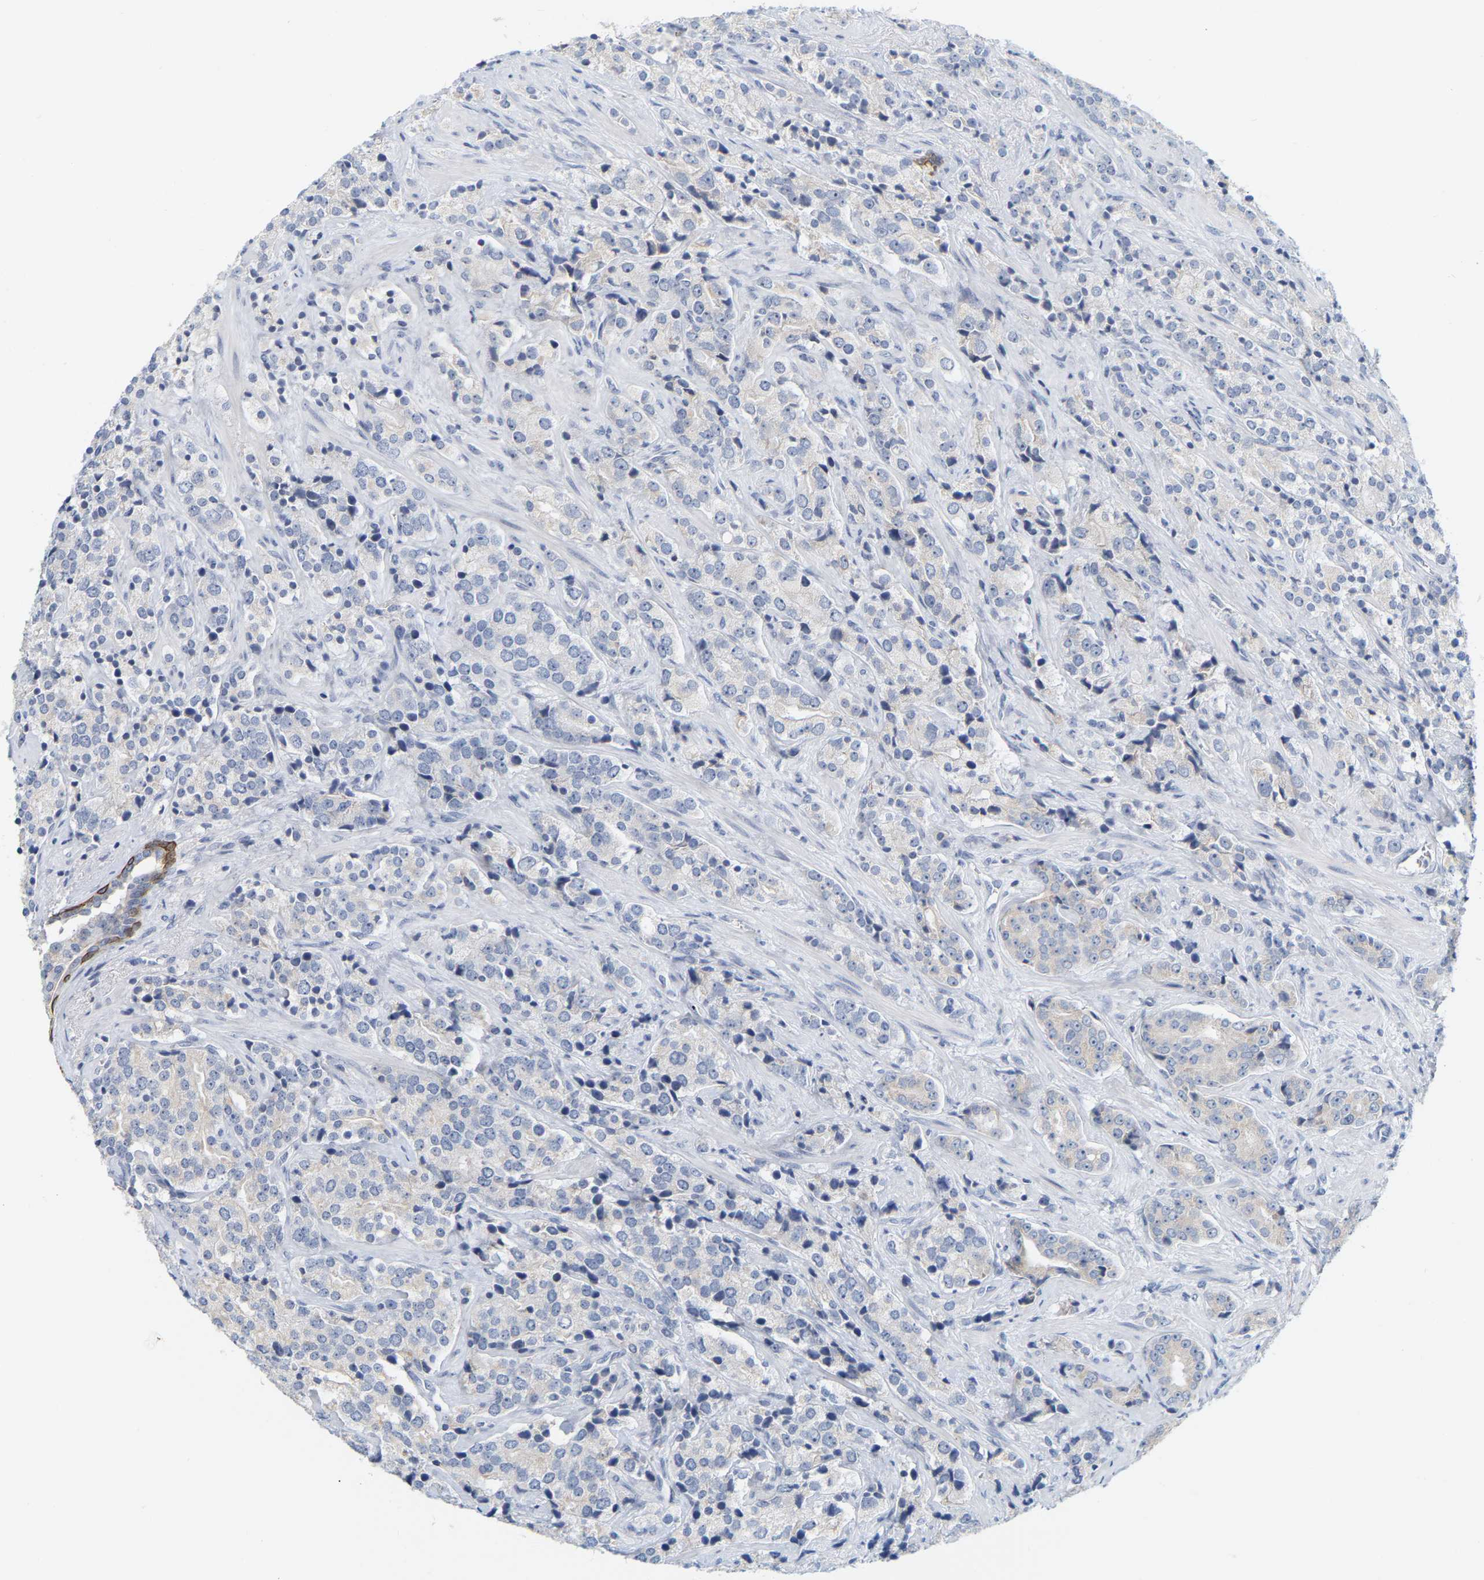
{"staining": {"intensity": "negative", "quantity": "none", "location": "none"}, "tissue": "prostate cancer", "cell_type": "Tumor cells", "image_type": "cancer", "snomed": [{"axis": "morphology", "description": "Adenocarcinoma, High grade"}, {"axis": "topography", "description": "Prostate"}], "caption": "DAB immunohistochemical staining of prostate cancer (adenocarcinoma (high-grade)) shows no significant positivity in tumor cells.", "gene": "KRT76", "patient": {"sex": "male", "age": 71}}